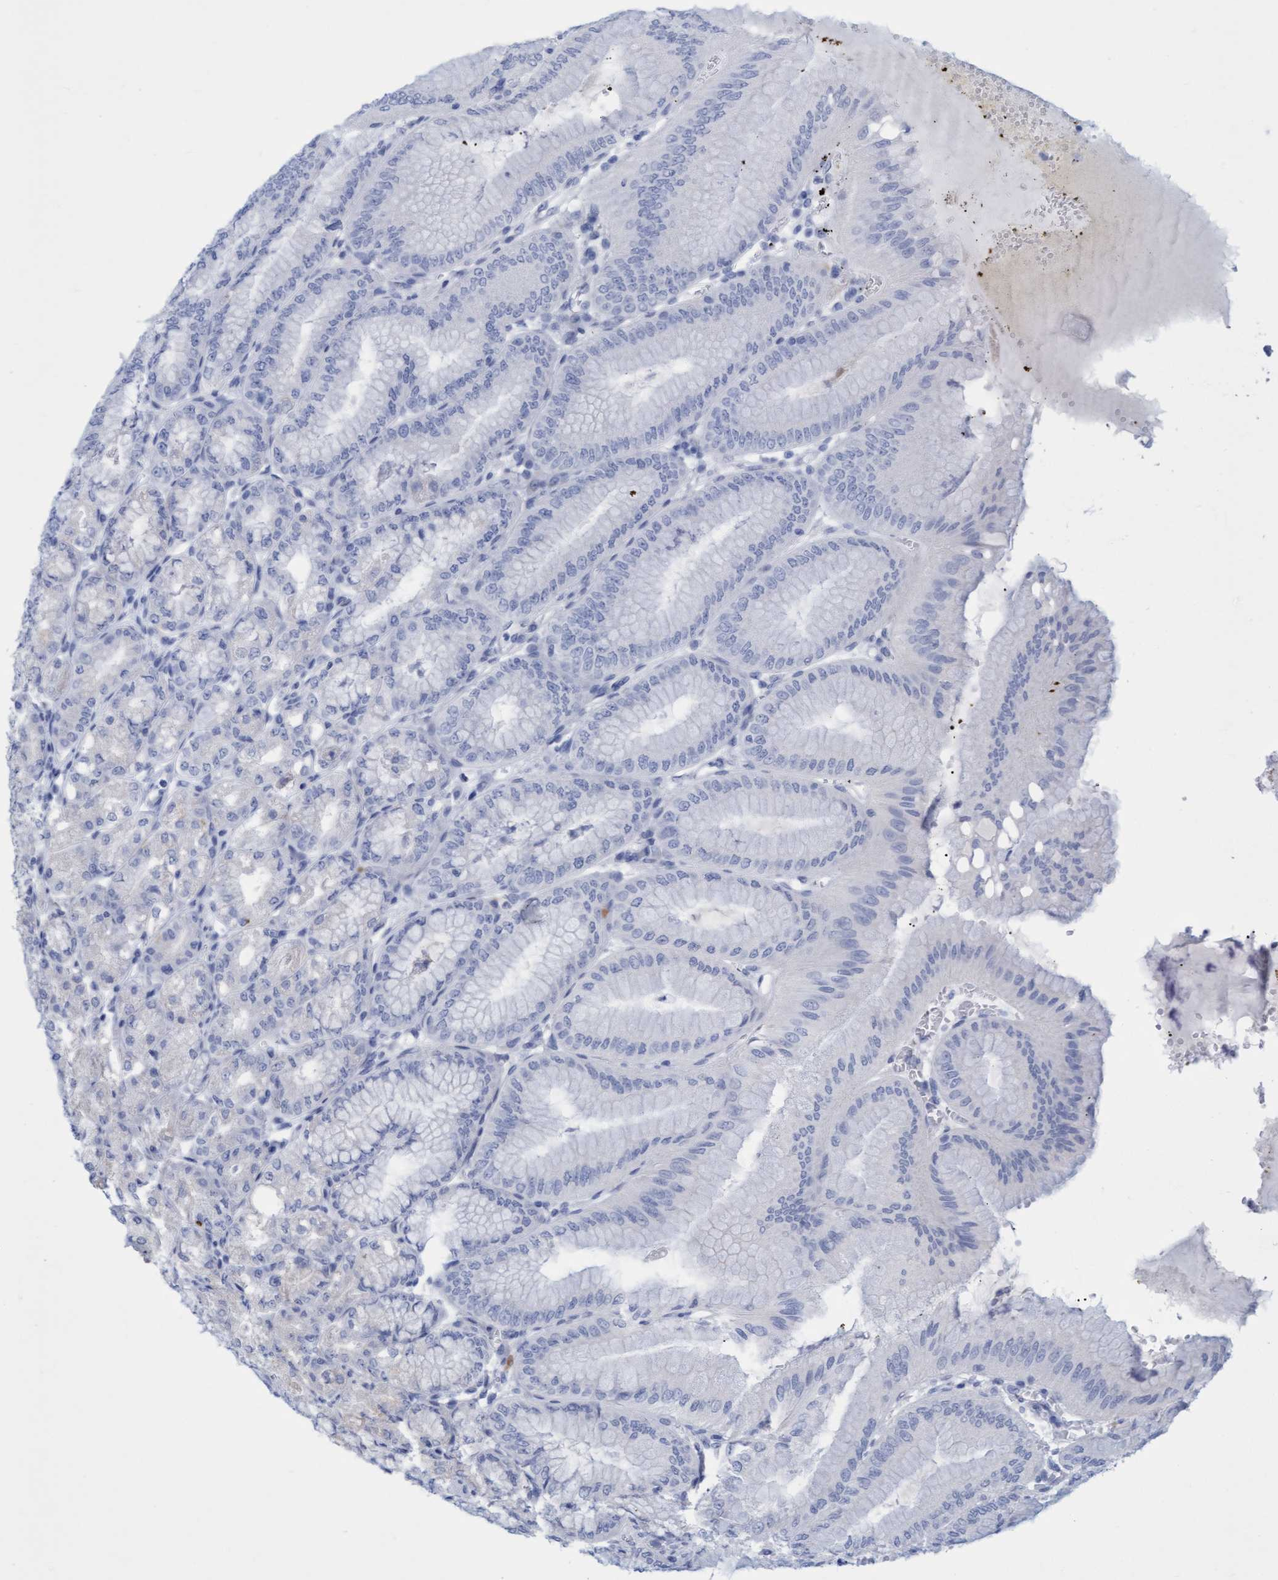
{"staining": {"intensity": "moderate", "quantity": "<25%", "location": "cytoplasmic/membranous"}, "tissue": "stomach", "cell_type": "Glandular cells", "image_type": "normal", "snomed": [{"axis": "morphology", "description": "Normal tissue, NOS"}, {"axis": "topography", "description": "Stomach, lower"}], "caption": "A brown stain highlights moderate cytoplasmic/membranous expression of a protein in glandular cells of benign human stomach. Ihc stains the protein of interest in brown and the nuclei are stained blue.", "gene": "SLC28A3", "patient": {"sex": "male", "age": 71}}